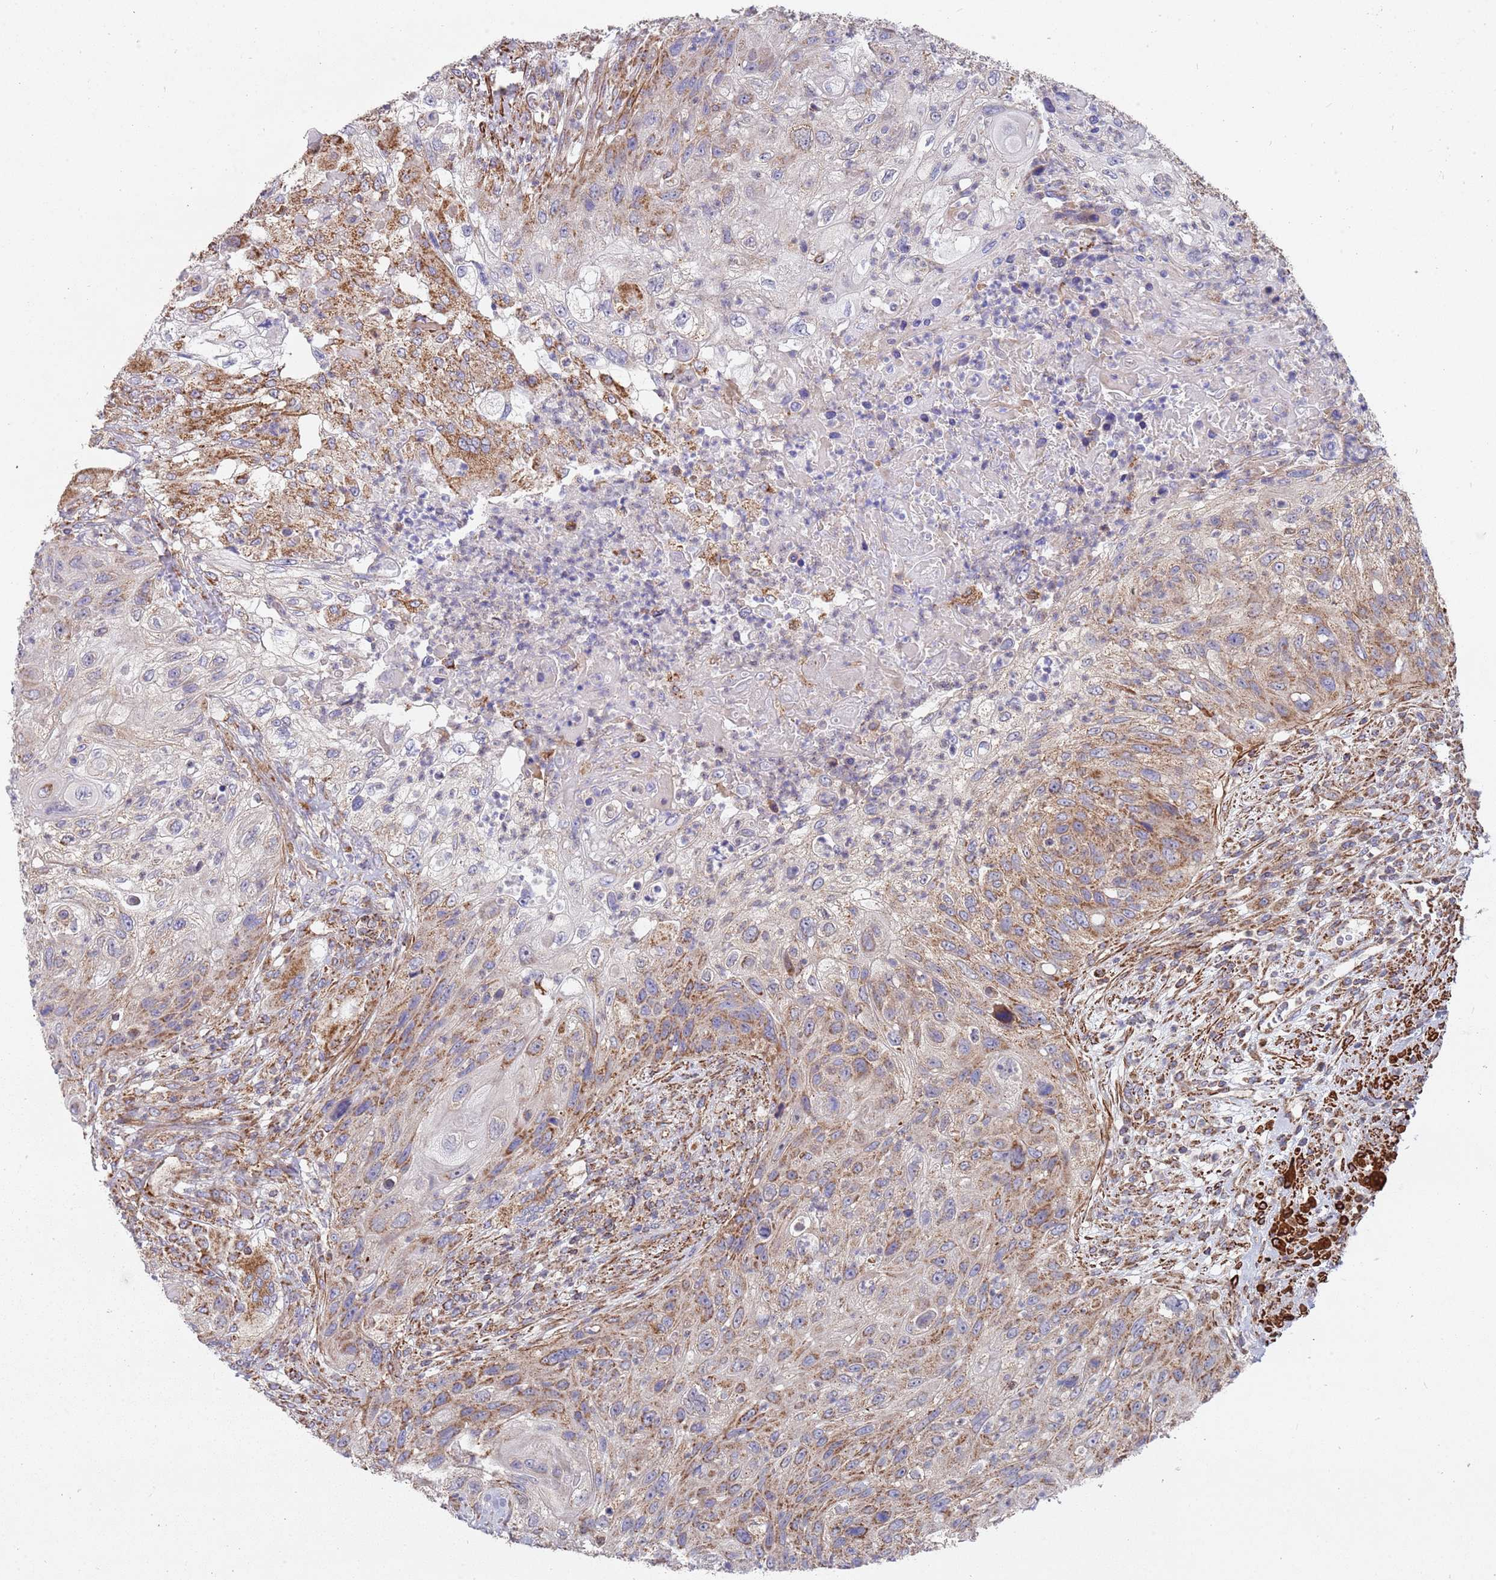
{"staining": {"intensity": "moderate", "quantity": "25%-75%", "location": "cytoplasmic/membranous"}, "tissue": "urothelial cancer", "cell_type": "Tumor cells", "image_type": "cancer", "snomed": [{"axis": "morphology", "description": "Urothelial carcinoma, High grade"}, {"axis": "topography", "description": "Urinary bladder"}], "caption": "A brown stain highlights moderate cytoplasmic/membranous staining of a protein in urothelial carcinoma (high-grade) tumor cells.", "gene": "WDFY3", "patient": {"sex": "female", "age": 60}}